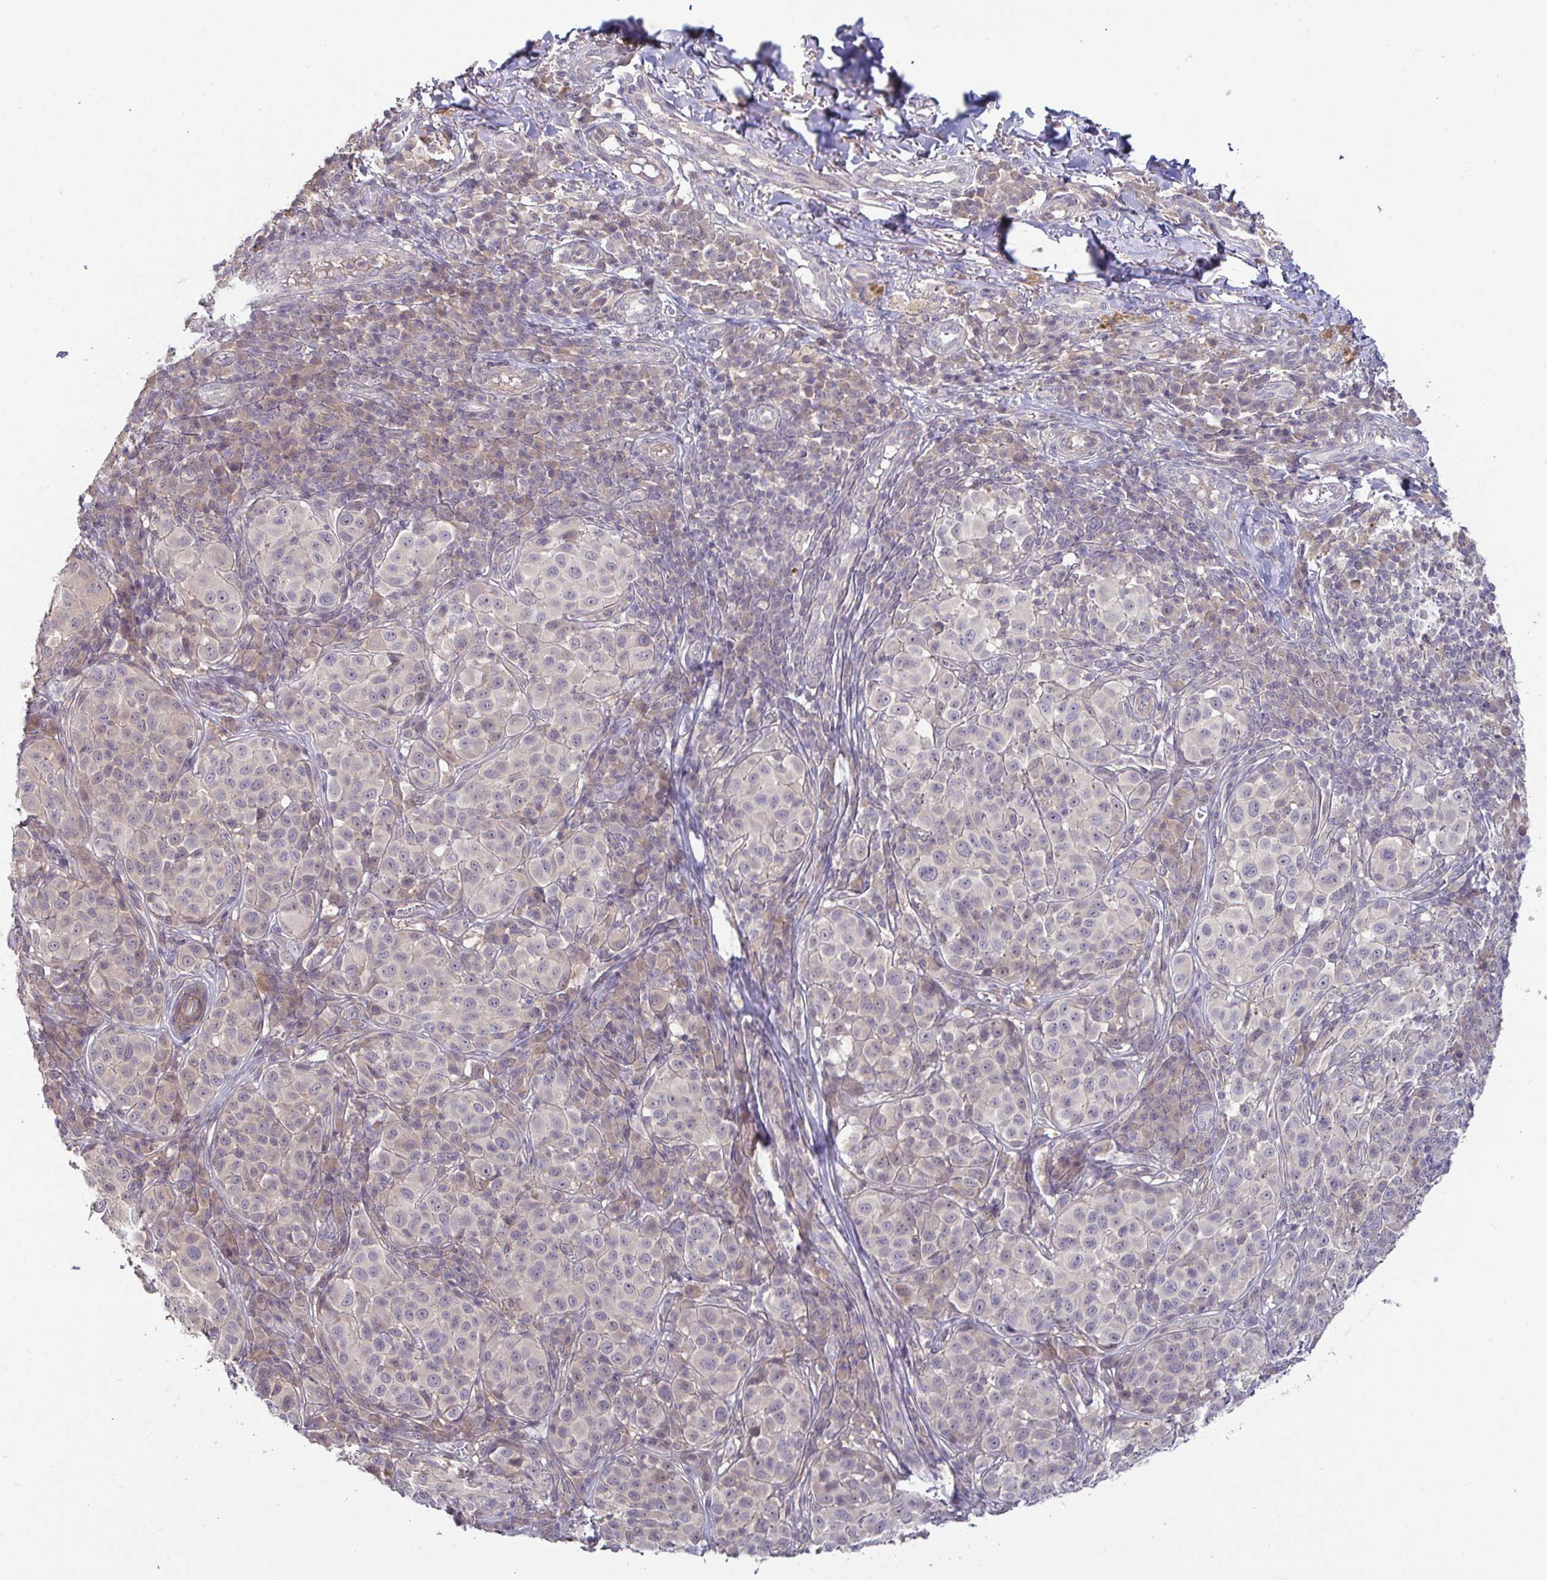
{"staining": {"intensity": "negative", "quantity": "none", "location": "none"}, "tissue": "melanoma", "cell_type": "Tumor cells", "image_type": "cancer", "snomed": [{"axis": "morphology", "description": "Malignant melanoma, NOS"}, {"axis": "topography", "description": "Skin"}], "caption": "A photomicrograph of malignant melanoma stained for a protein displays no brown staining in tumor cells.", "gene": "GSTM1", "patient": {"sex": "male", "age": 38}}